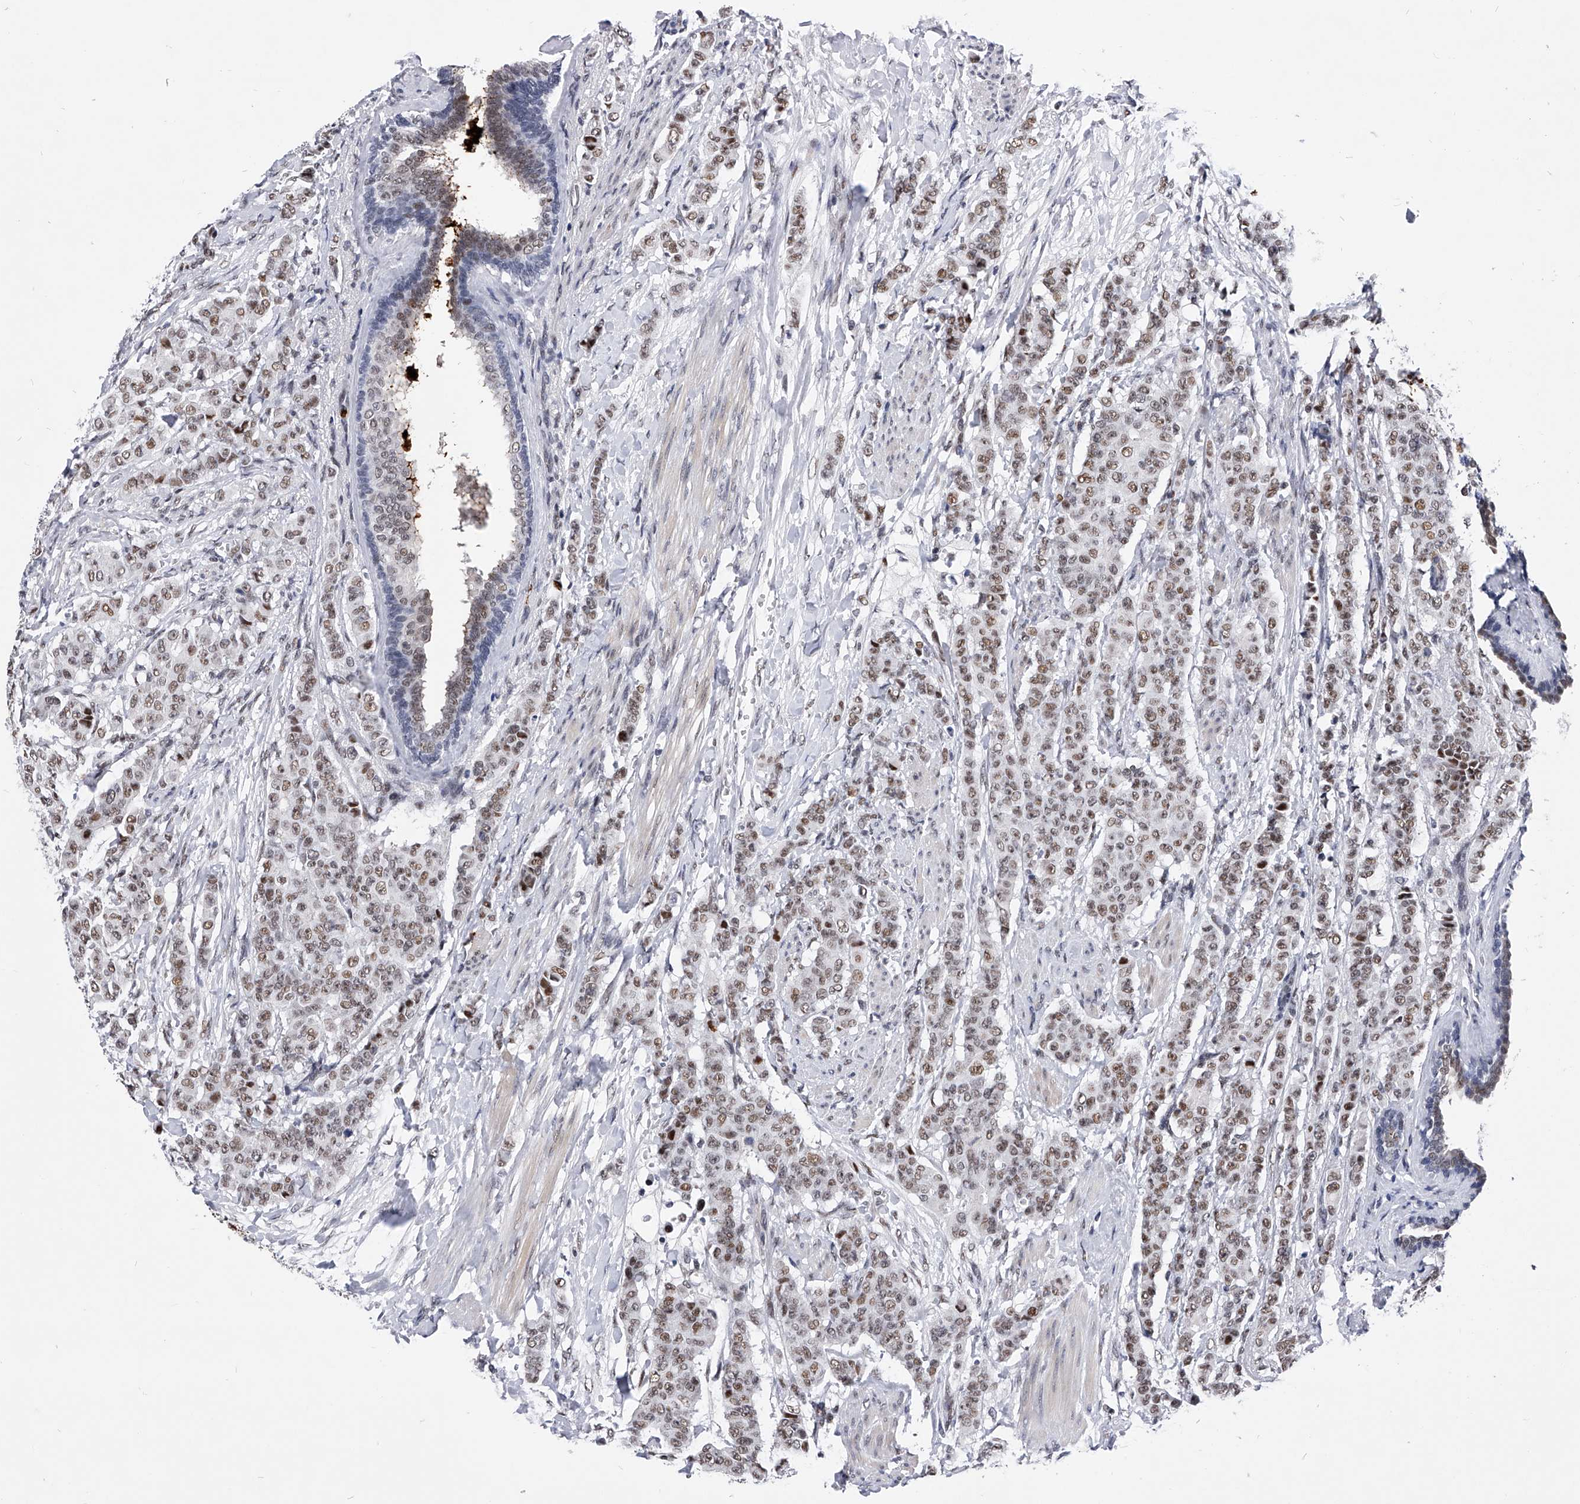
{"staining": {"intensity": "moderate", "quantity": ">75%", "location": "nuclear"}, "tissue": "breast cancer", "cell_type": "Tumor cells", "image_type": "cancer", "snomed": [{"axis": "morphology", "description": "Duct carcinoma"}, {"axis": "topography", "description": "Breast"}], "caption": "Tumor cells reveal moderate nuclear expression in approximately >75% of cells in breast invasive ductal carcinoma. (Brightfield microscopy of DAB IHC at high magnification).", "gene": "TESK2", "patient": {"sex": "female", "age": 40}}